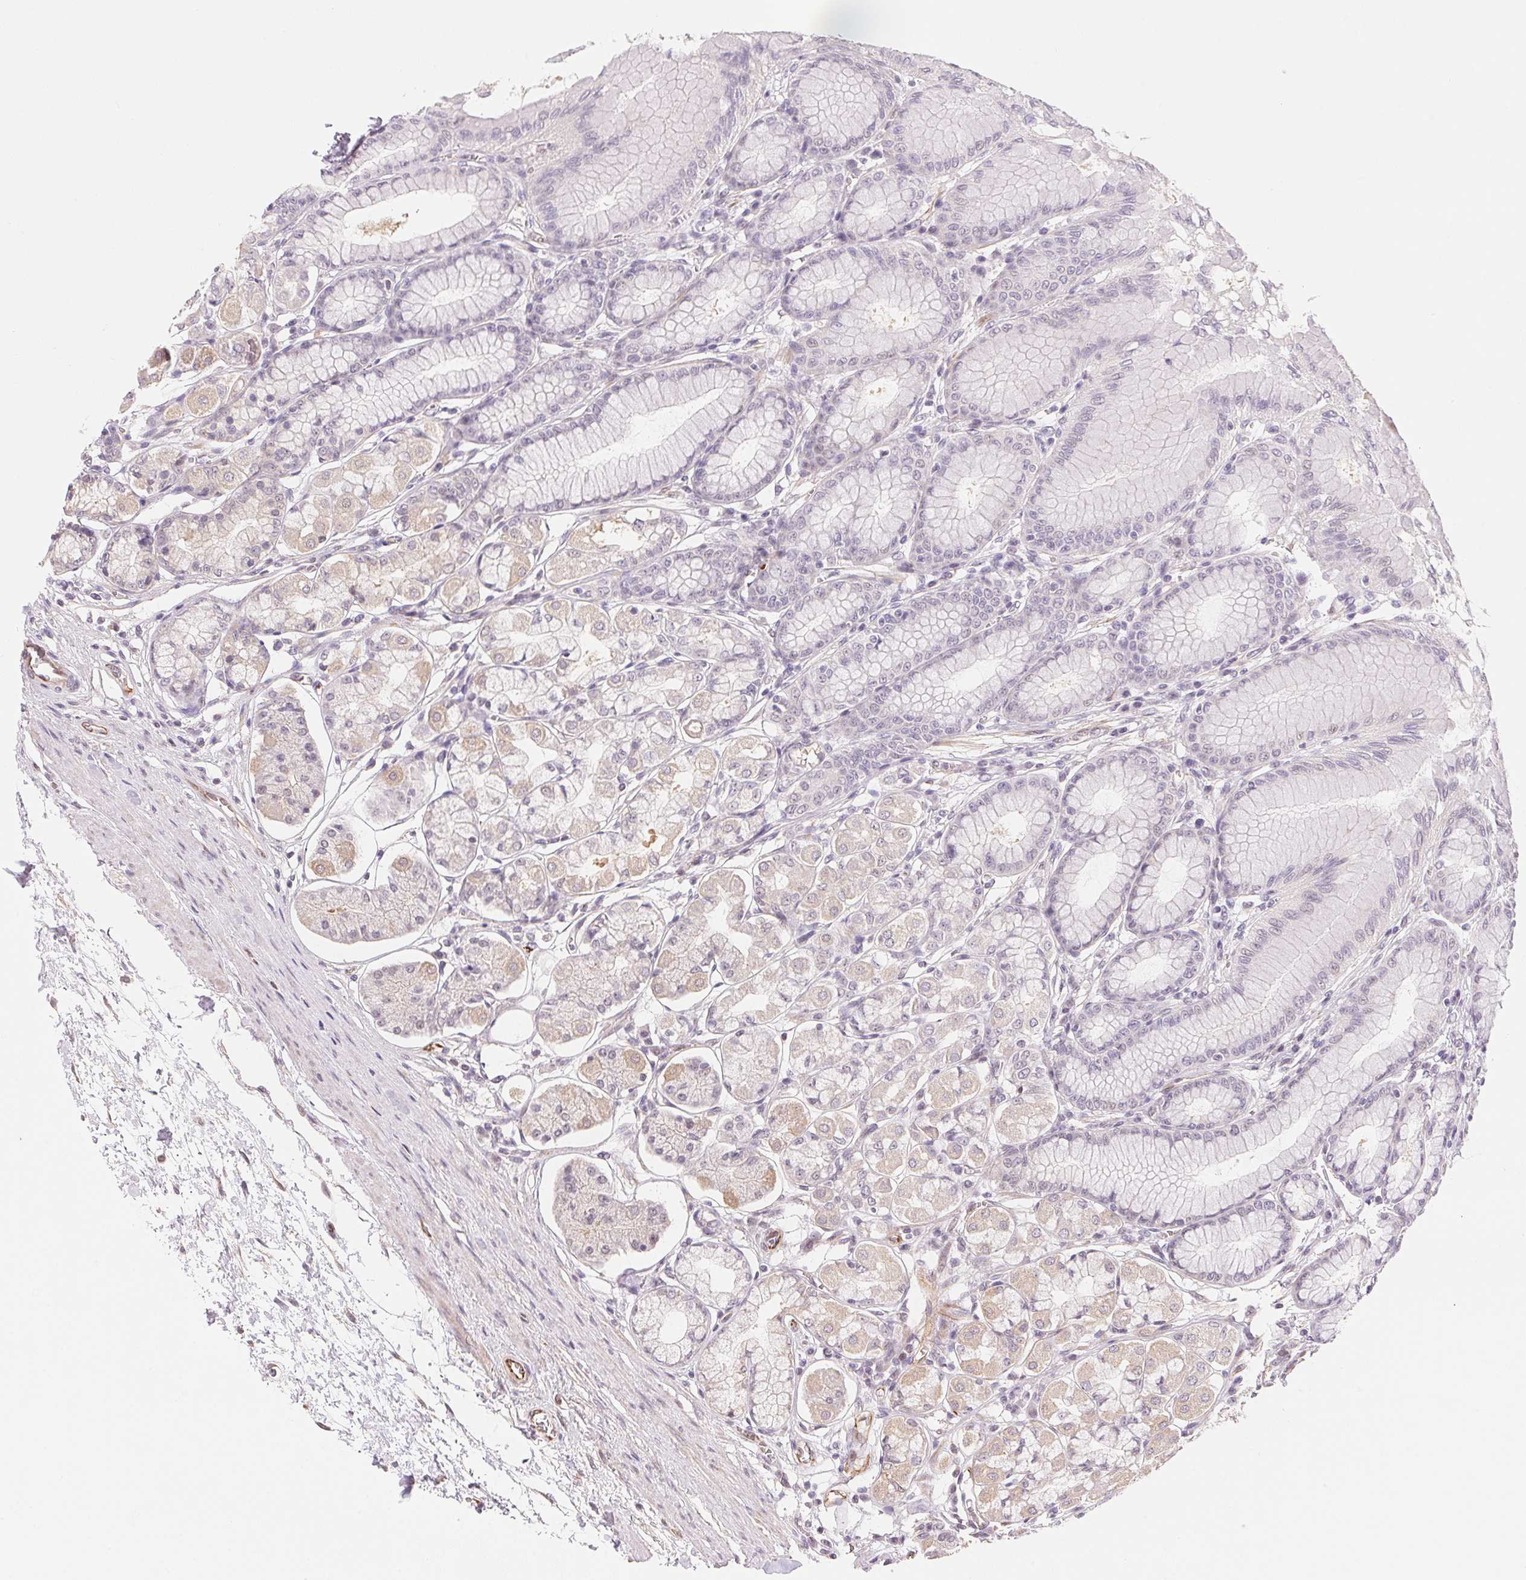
{"staining": {"intensity": "weak", "quantity": "<25%", "location": "cytoplasmic/membranous"}, "tissue": "stomach", "cell_type": "Glandular cells", "image_type": "normal", "snomed": [{"axis": "morphology", "description": "Normal tissue, NOS"}, {"axis": "topography", "description": "Stomach"}, {"axis": "topography", "description": "Stomach, lower"}], "caption": "This is an immunohistochemistry micrograph of normal stomach. There is no positivity in glandular cells.", "gene": "GYG2", "patient": {"sex": "male", "age": 76}}